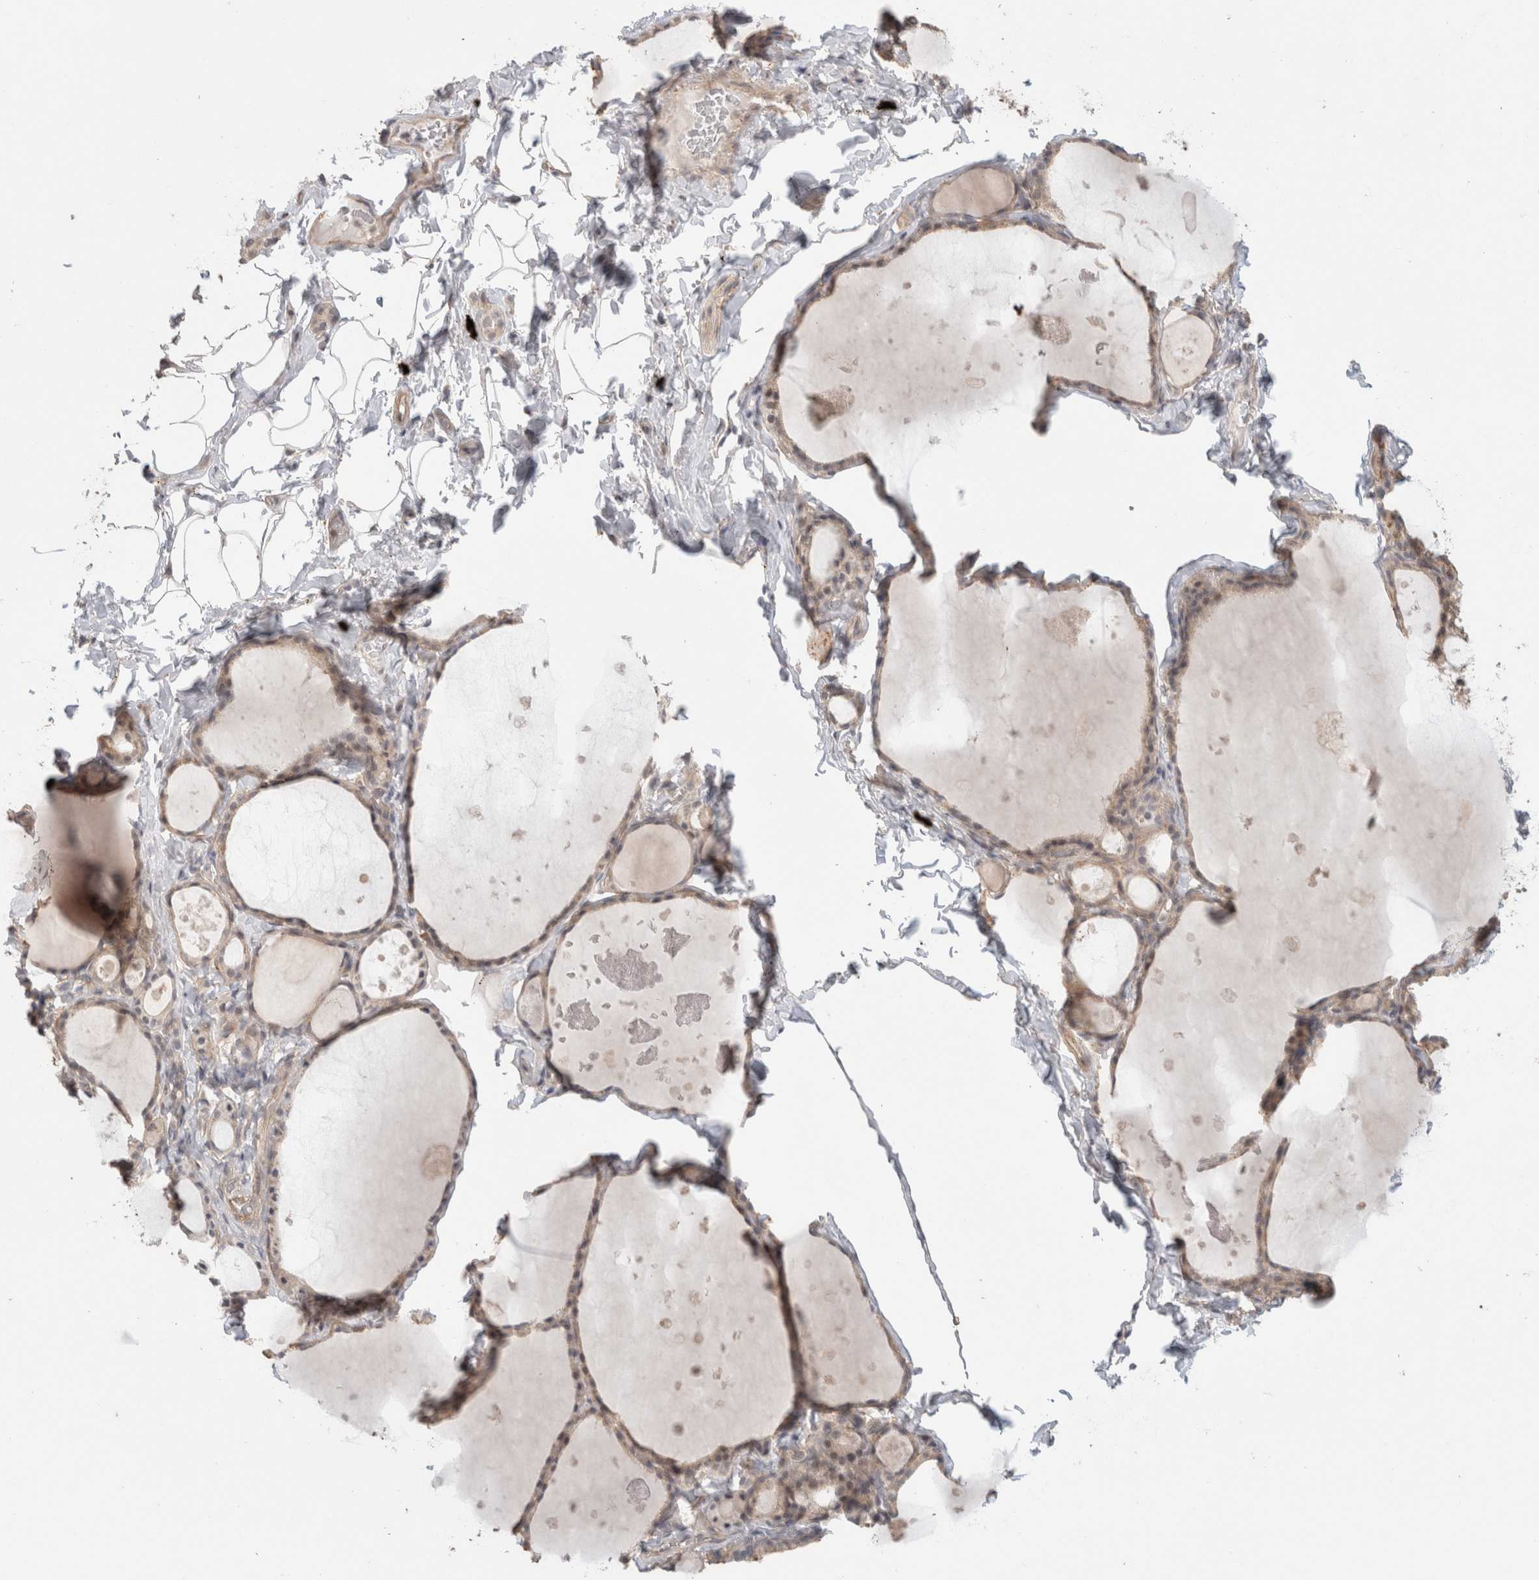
{"staining": {"intensity": "weak", "quantity": ">75%", "location": "cytoplasmic/membranous"}, "tissue": "thyroid gland", "cell_type": "Glandular cells", "image_type": "normal", "snomed": [{"axis": "morphology", "description": "Normal tissue, NOS"}, {"axis": "topography", "description": "Thyroid gland"}], "caption": "Thyroid gland stained for a protein shows weak cytoplasmic/membranous positivity in glandular cells. (Brightfield microscopy of DAB IHC at high magnification).", "gene": "HSPG2", "patient": {"sex": "male", "age": 56}}